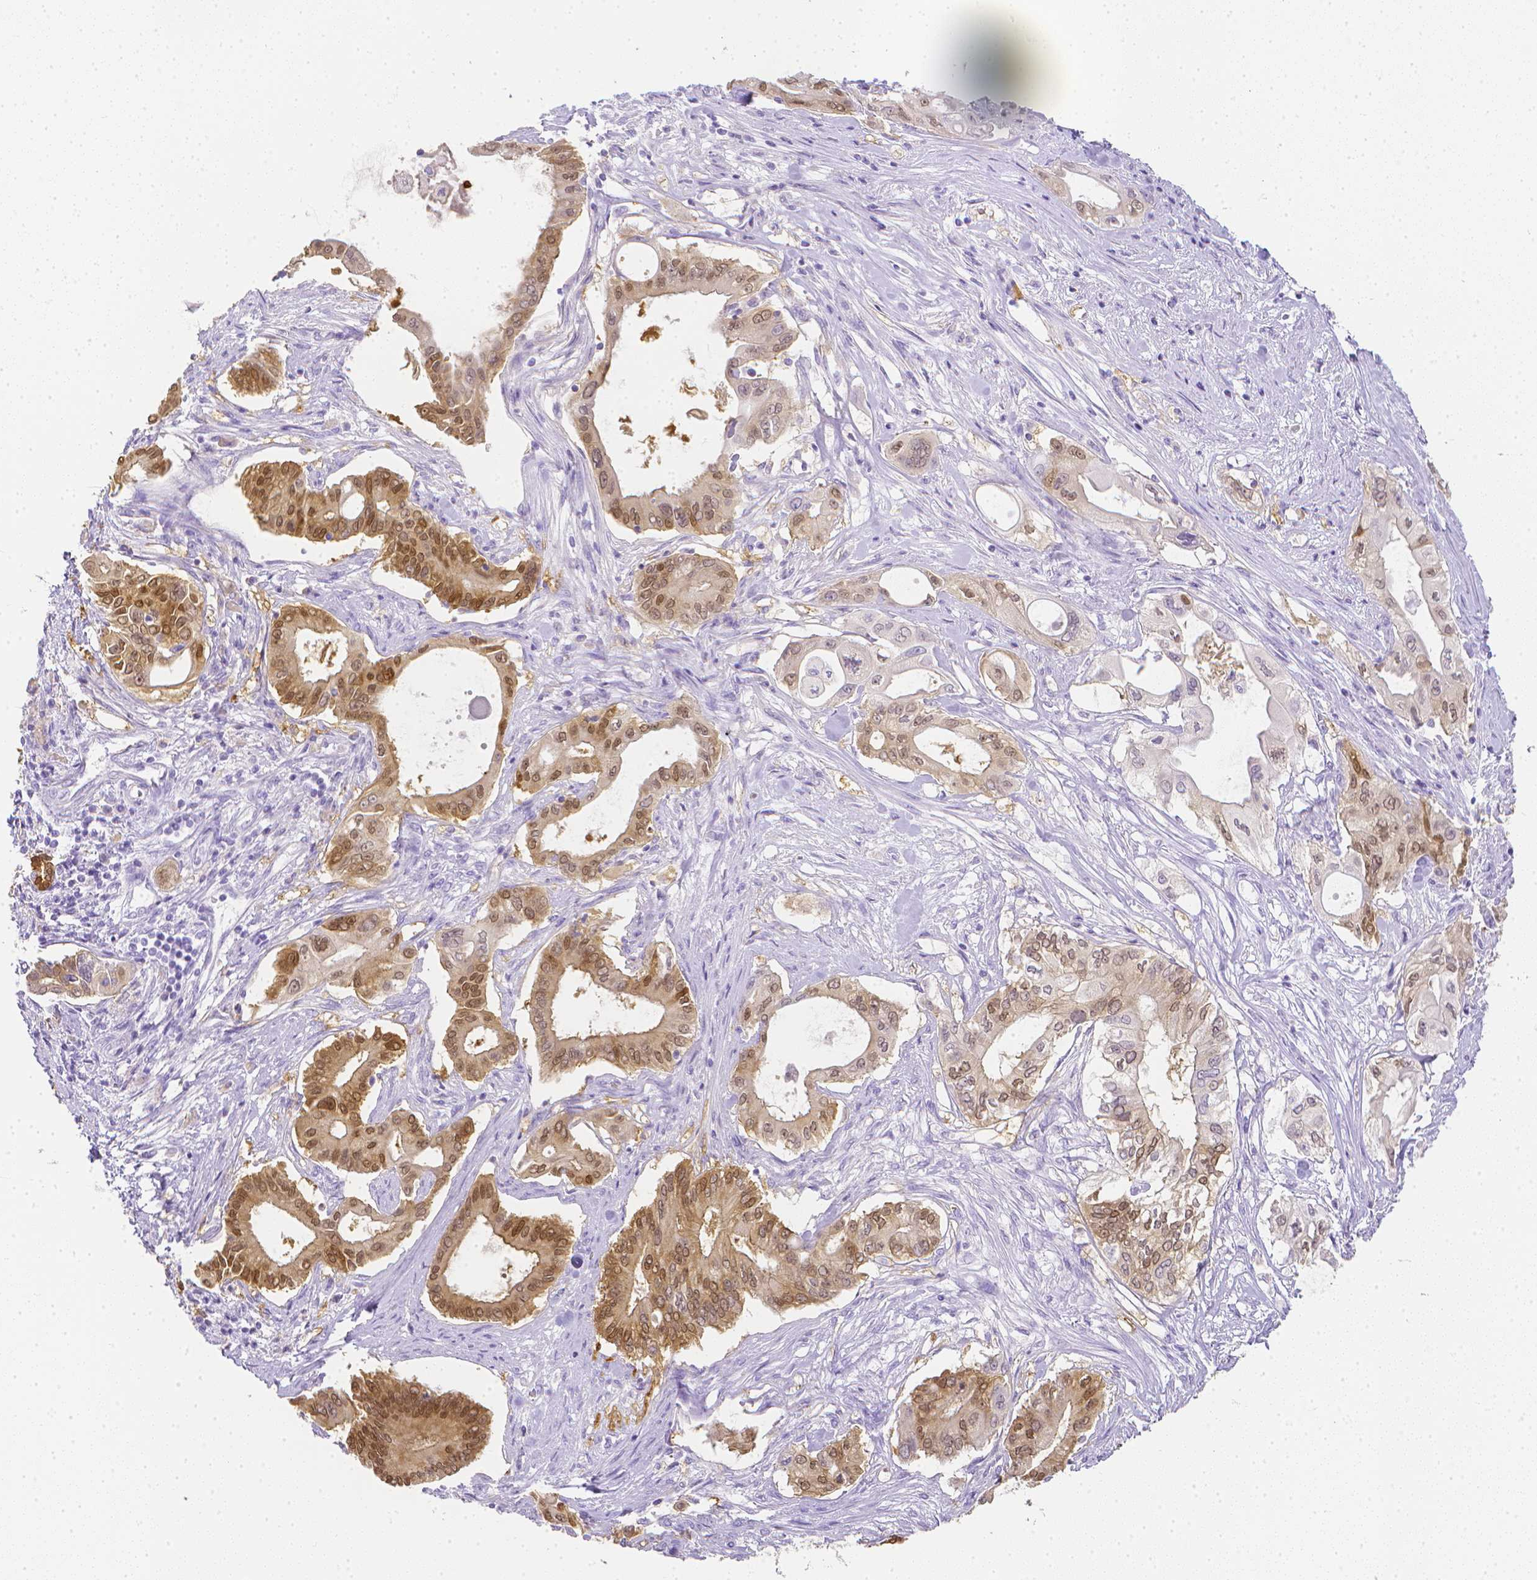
{"staining": {"intensity": "moderate", "quantity": ">75%", "location": "cytoplasmic/membranous,nuclear"}, "tissue": "pancreatic cancer", "cell_type": "Tumor cells", "image_type": "cancer", "snomed": [{"axis": "morphology", "description": "Adenocarcinoma, NOS"}, {"axis": "topography", "description": "Pancreas"}], "caption": "Human pancreatic cancer (adenocarcinoma) stained with a protein marker displays moderate staining in tumor cells.", "gene": "LGALS4", "patient": {"sex": "female", "age": 68}}